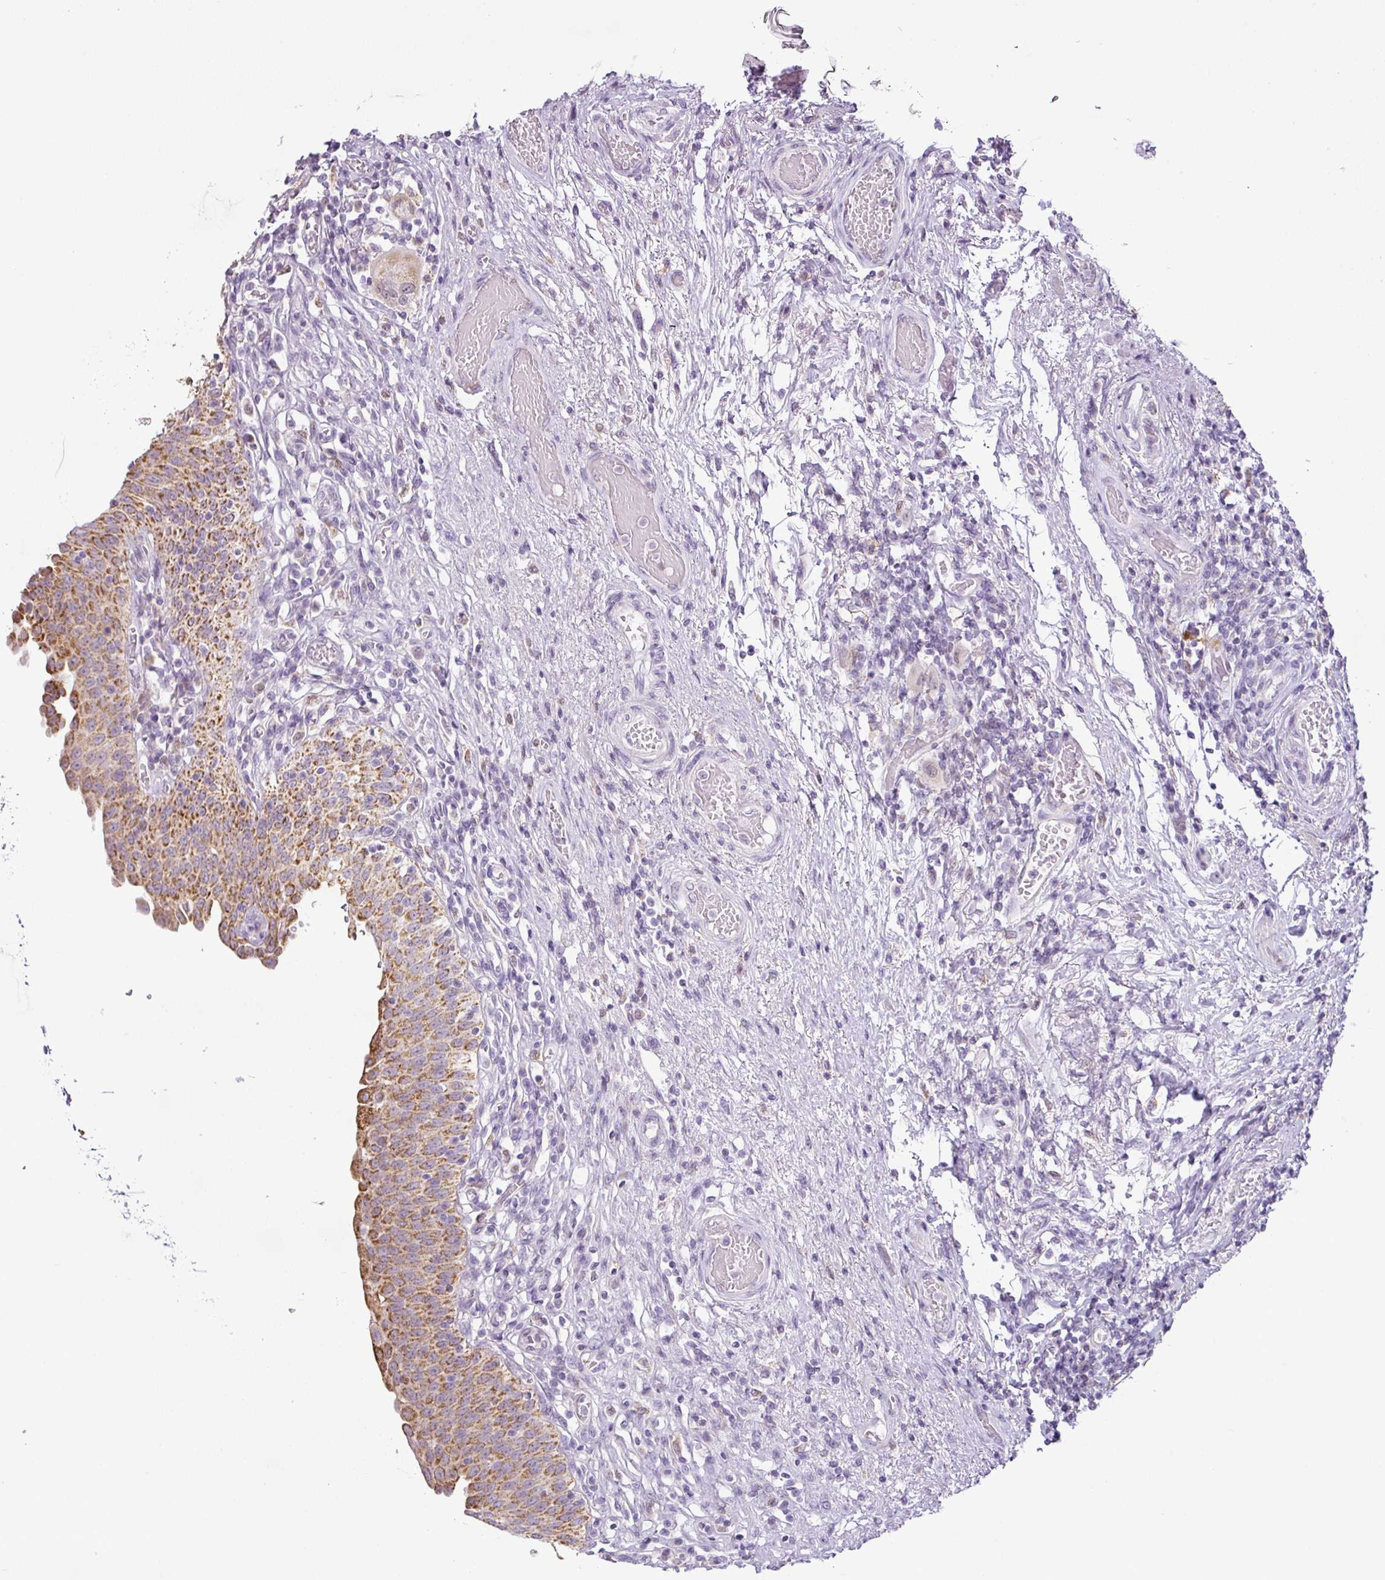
{"staining": {"intensity": "moderate", "quantity": ">75%", "location": "cytoplasmic/membranous"}, "tissue": "urinary bladder", "cell_type": "Urothelial cells", "image_type": "normal", "snomed": [{"axis": "morphology", "description": "Normal tissue, NOS"}, {"axis": "topography", "description": "Urinary bladder"}], "caption": "IHC (DAB) staining of unremarkable urinary bladder shows moderate cytoplasmic/membranous protein expression in about >75% of urothelial cells. Nuclei are stained in blue.", "gene": "HMCN2", "patient": {"sex": "male", "age": 71}}